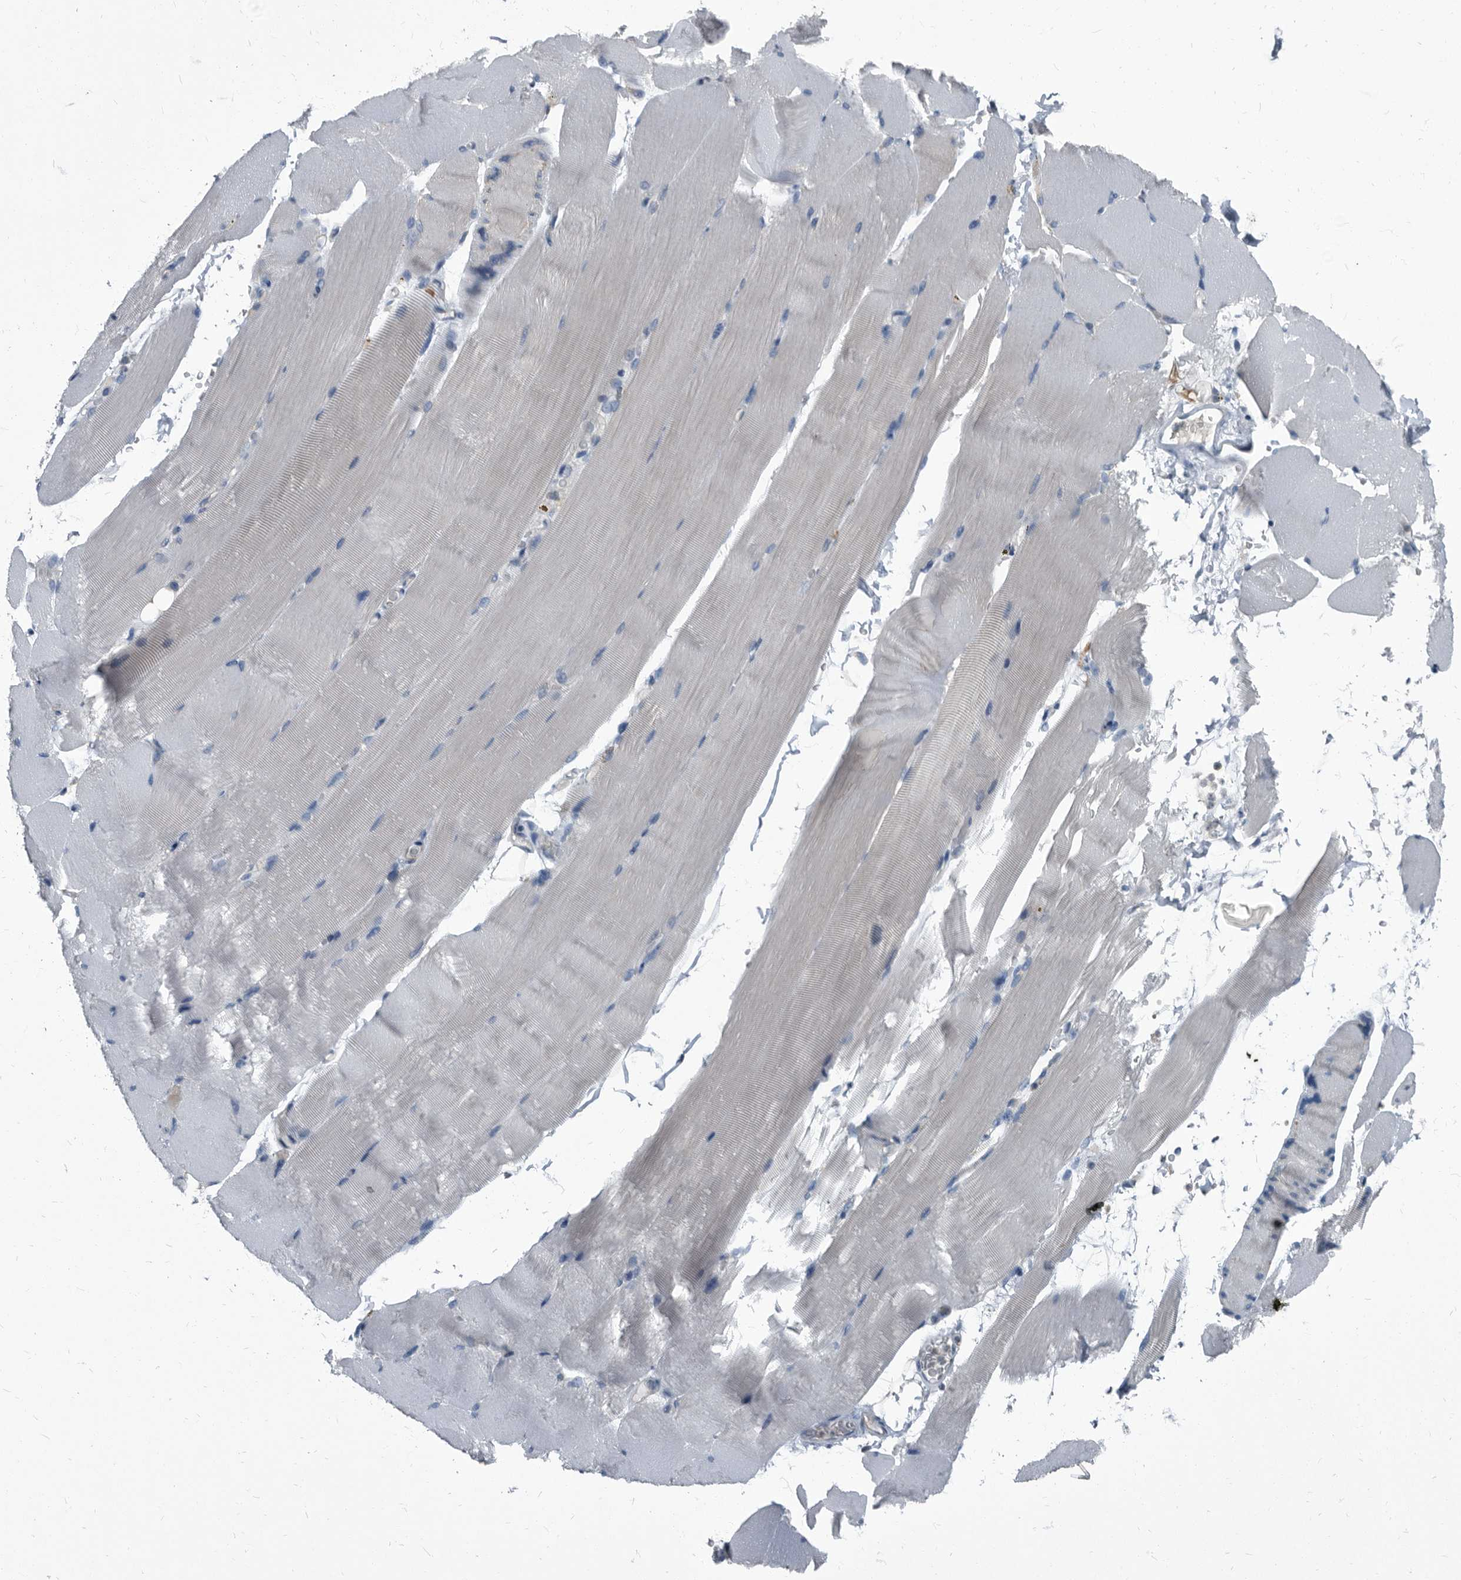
{"staining": {"intensity": "negative", "quantity": "none", "location": "none"}, "tissue": "skeletal muscle", "cell_type": "Myocytes", "image_type": "normal", "snomed": [{"axis": "morphology", "description": "Normal tissue, NOS"}, {"axis": "topography", "description": "Skeletal muscle"}, {"axis": "topography", "description": "Parathyroid gland"}], "caption": "This is an IHC photomicrograph of benign human skeletal muscle. There is no positivity in myocytes.", "gene": "CDV3", "patient": {"sex": "female", "age": 37}}